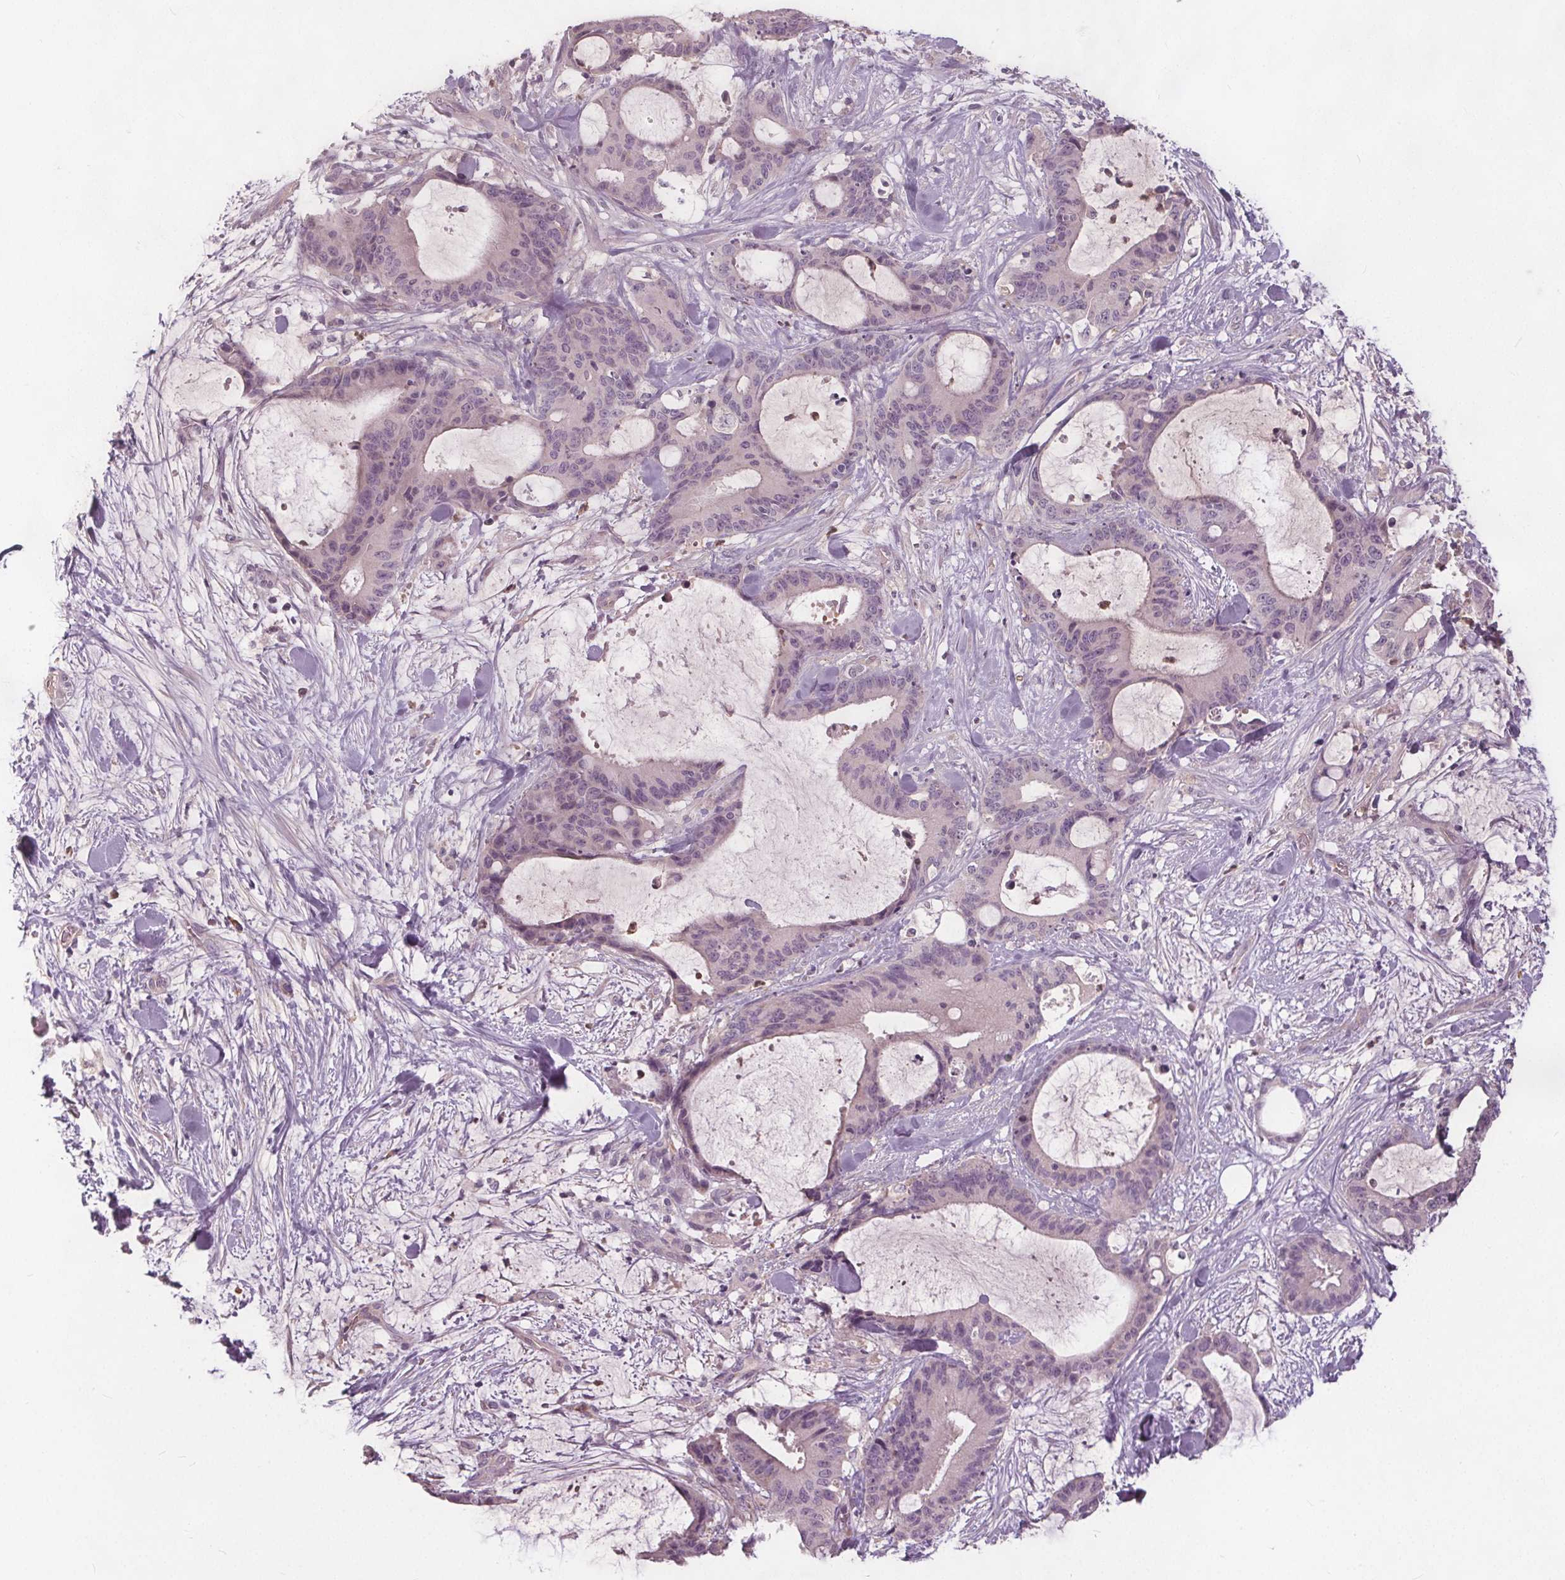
{"staining": {"intensity": "negative", "quantity": "none", "location": "none"}, "tissue": "liver cancer", "cell_type": "Tumor cells", "image_type": "cancer", "snomed": [{"axis": "morphology", "description": "Cholangiocarcinoma"}, {"axis": "topography", "description": "Liver"}], "caption": "The immunohistochemistry (IHC) histopathology image has no significant staining in tumor cells of liver cholangiocarcinoma tissue.", "gene": "PDGFD", "patient": {"sex": "female", "age": 73}}